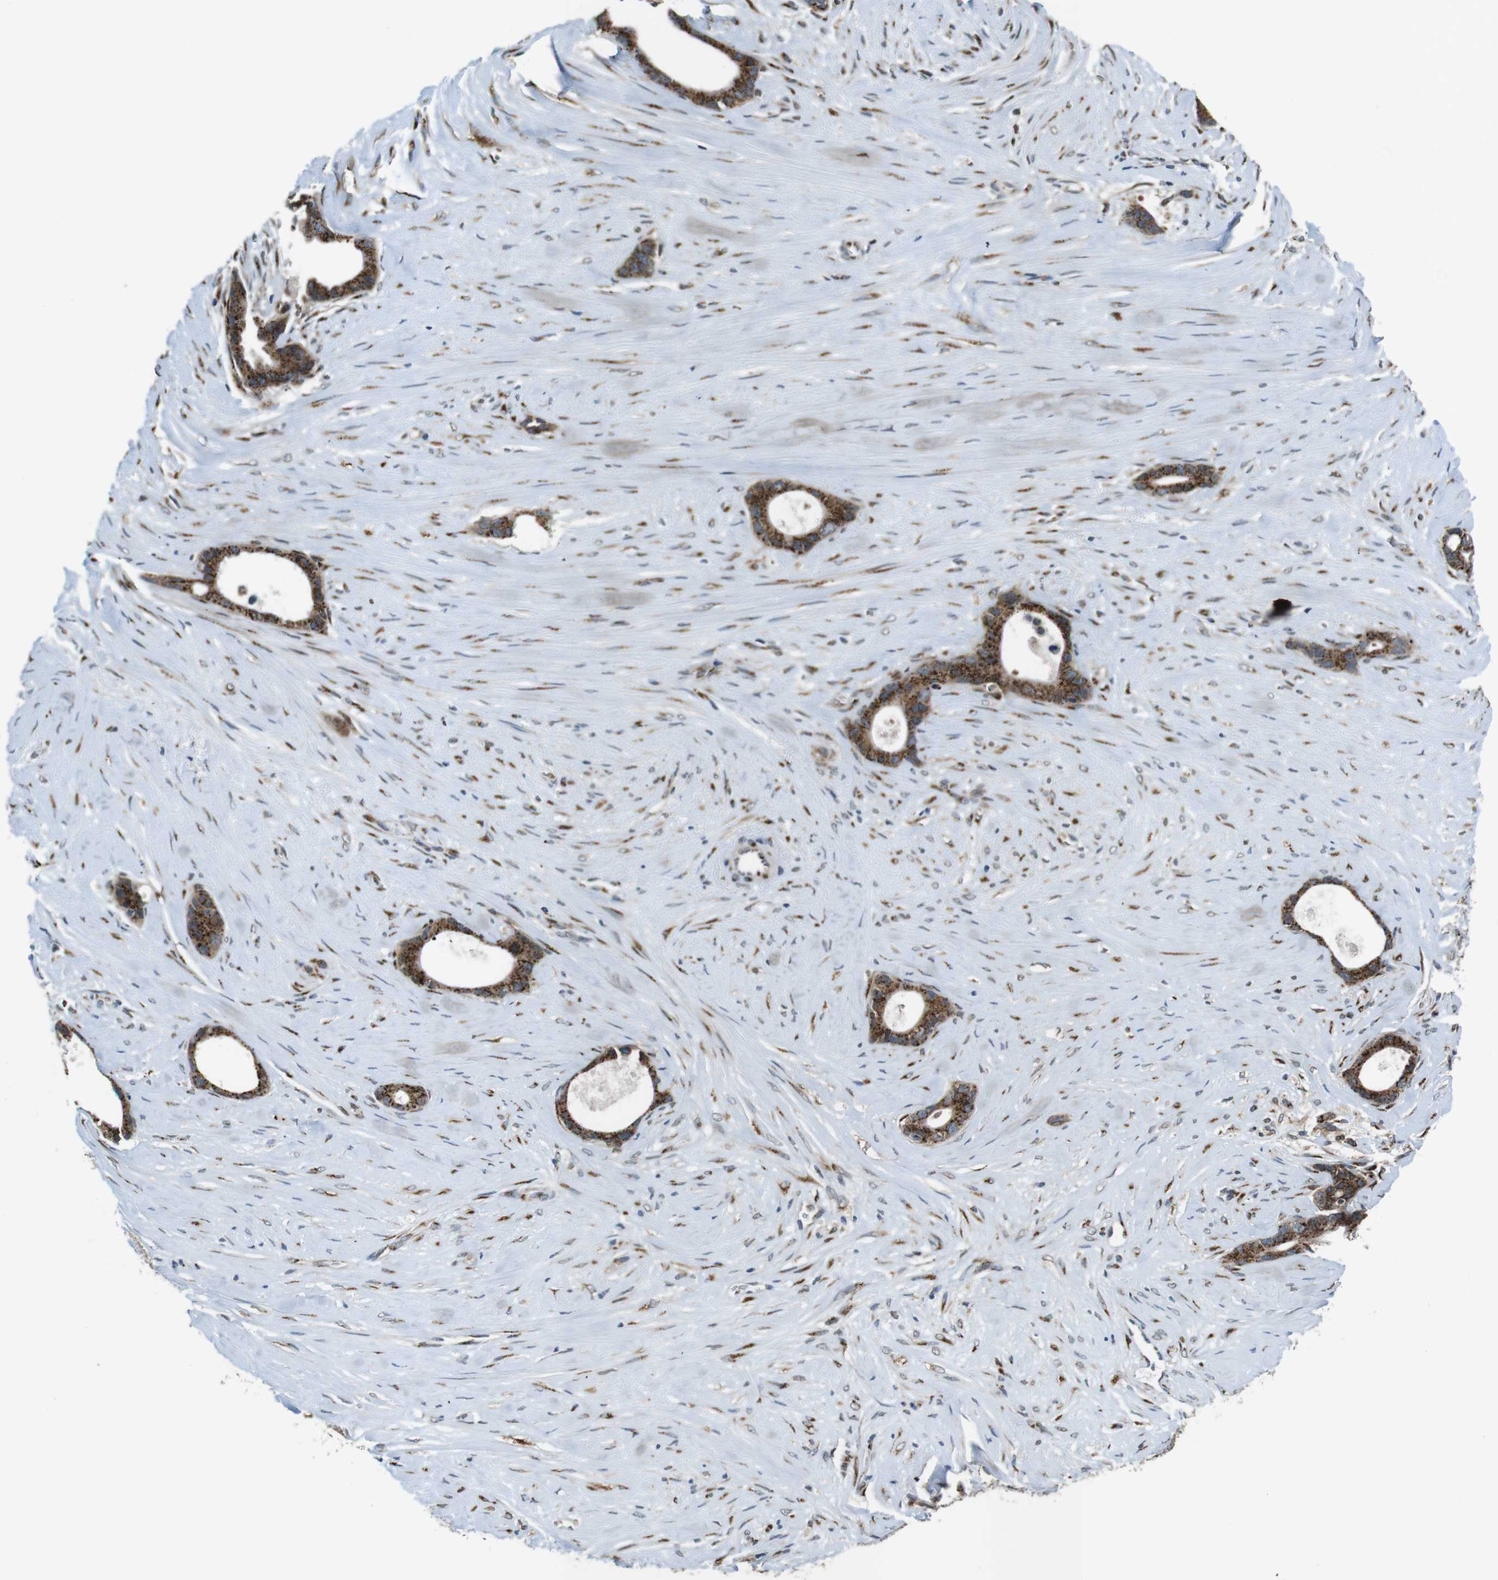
{"staining": {"intensity": "strong", "quantity": ">75%", "location": "cytoplasmic/membranous"}, "tissue": "liver cancer", "cell_type": "Tumor cells", "image_type": "cancer", "snomed": [{"axis": "morphology", "description": "Cholangiocarcinoma"}, {"axis": "topography", "description": "Liver"}], "caption": "Immunohistochemistry (IHC) of cholangiocarcinoma (liver) shows high levels of strong cytoplasmic/membranous staining in about >75% of tumor cells.", "gene": "ZFPL1", "patient": {"sex": "female", "age": 55}}